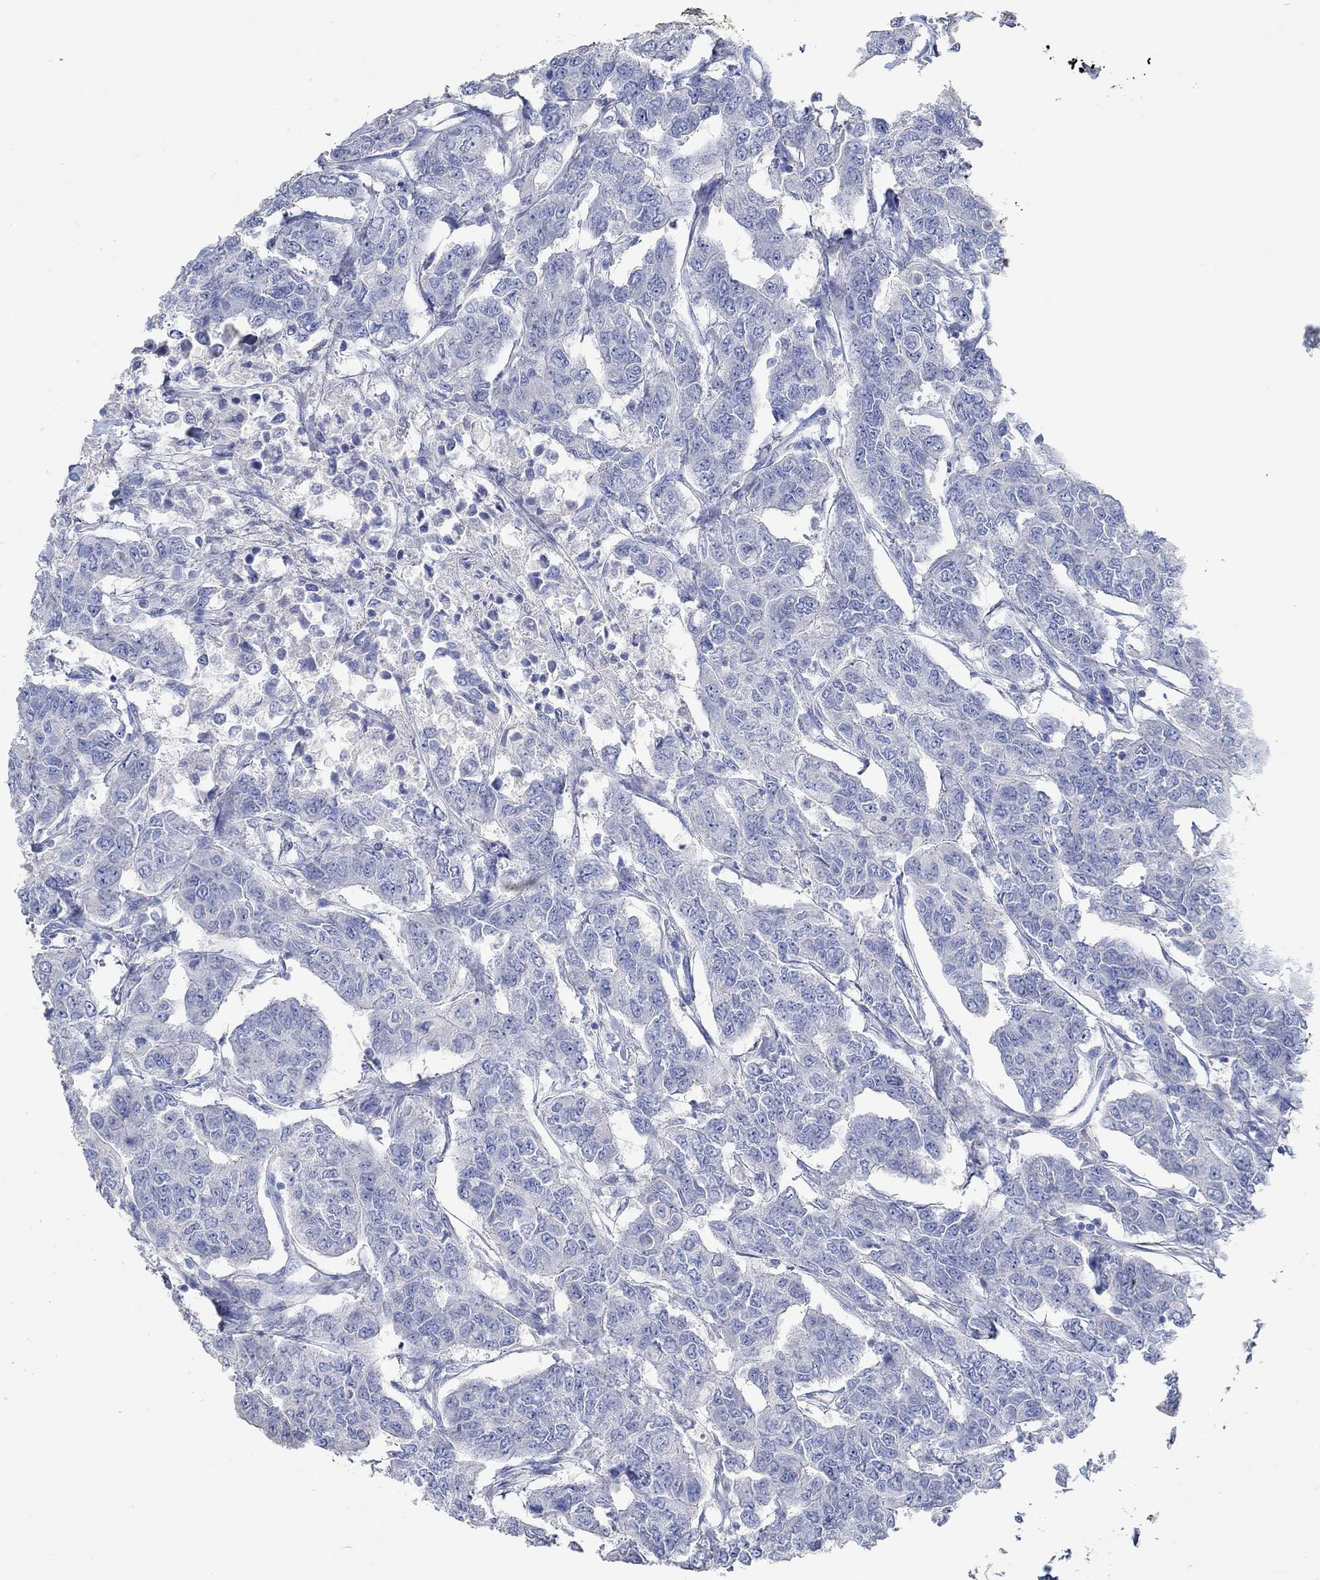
{"staining": {"intensity": "negative", "quantity": "none", "location": "none"}, "tissue": "breast cancer", "cell_type": "Tumor cells", "image_type": "cancer", "snomed": [{"axis": "morphology", "description": "Duct carcinoma"}, {"axis": "topography", "description": "Breast"}], "caption": "IHC micrograph of neoplastic tissue: breast intraductal carcinoma stained with DAB displays no significant protein expression in tumor cells.", "gene": "PPP1R17", "patient": {"sex": "female", "age": 88}}